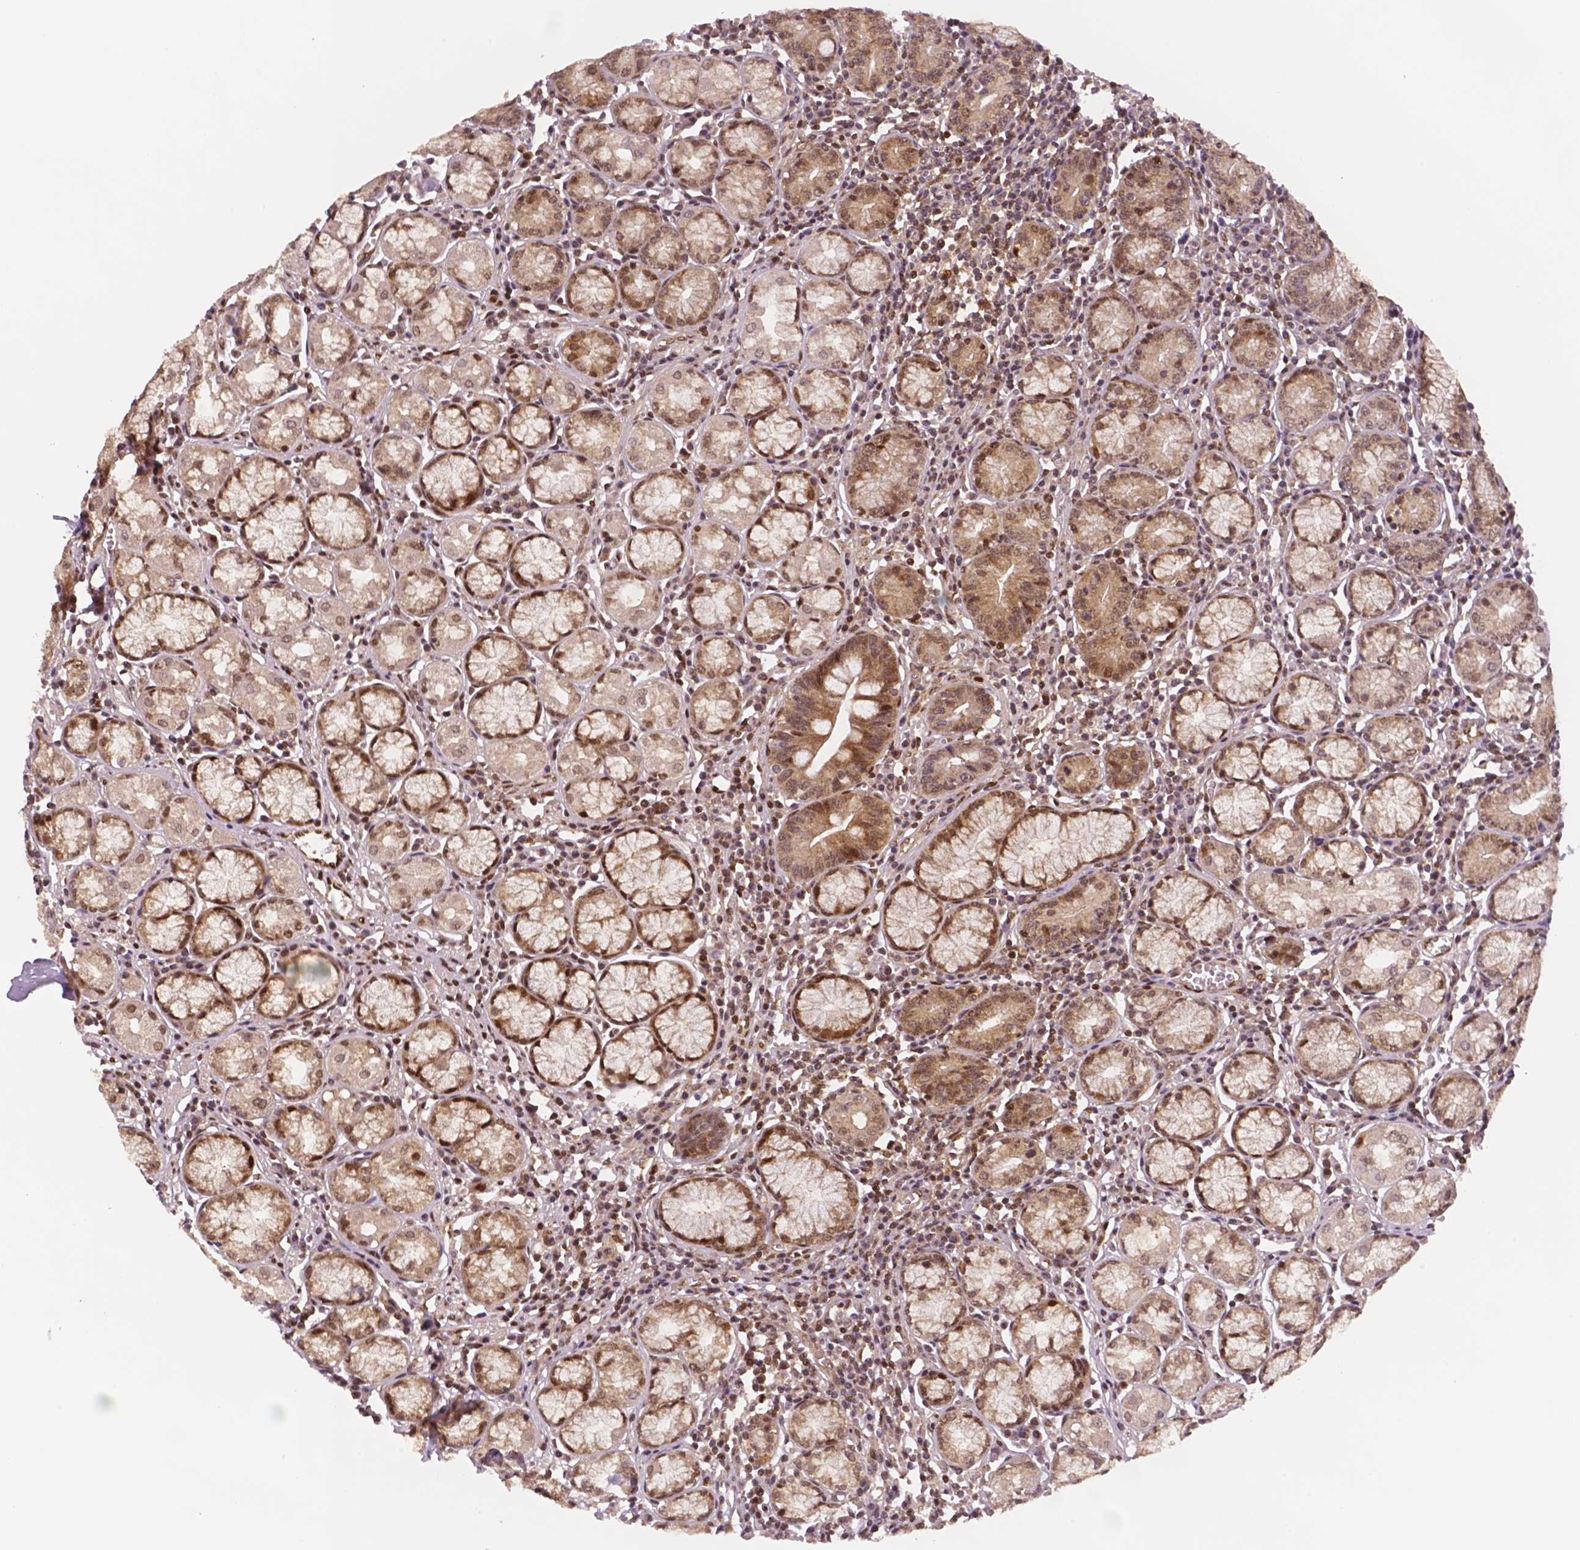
{"staining": {"intensity": "moderate", "quantity": ">75%", "location": "cytoplasmic/membranous,nuclear"}, "tissue": "stomach", "cell_type": "Glandular cells", "image_type": "normal", "snomed": [{"axis": "morphology", "description": "Normal tissue, NOS"}, {"axis": "topography", "description": "Stomach"}], "caption": "Brown immunohistochemical staining in normal human stomach reveals moderate cytoplasmic/membranous,nuclear expression in approximately >75% of glandular cells.", "gene": "STAT3", "patient": {"sex": "male", "age": 55}}